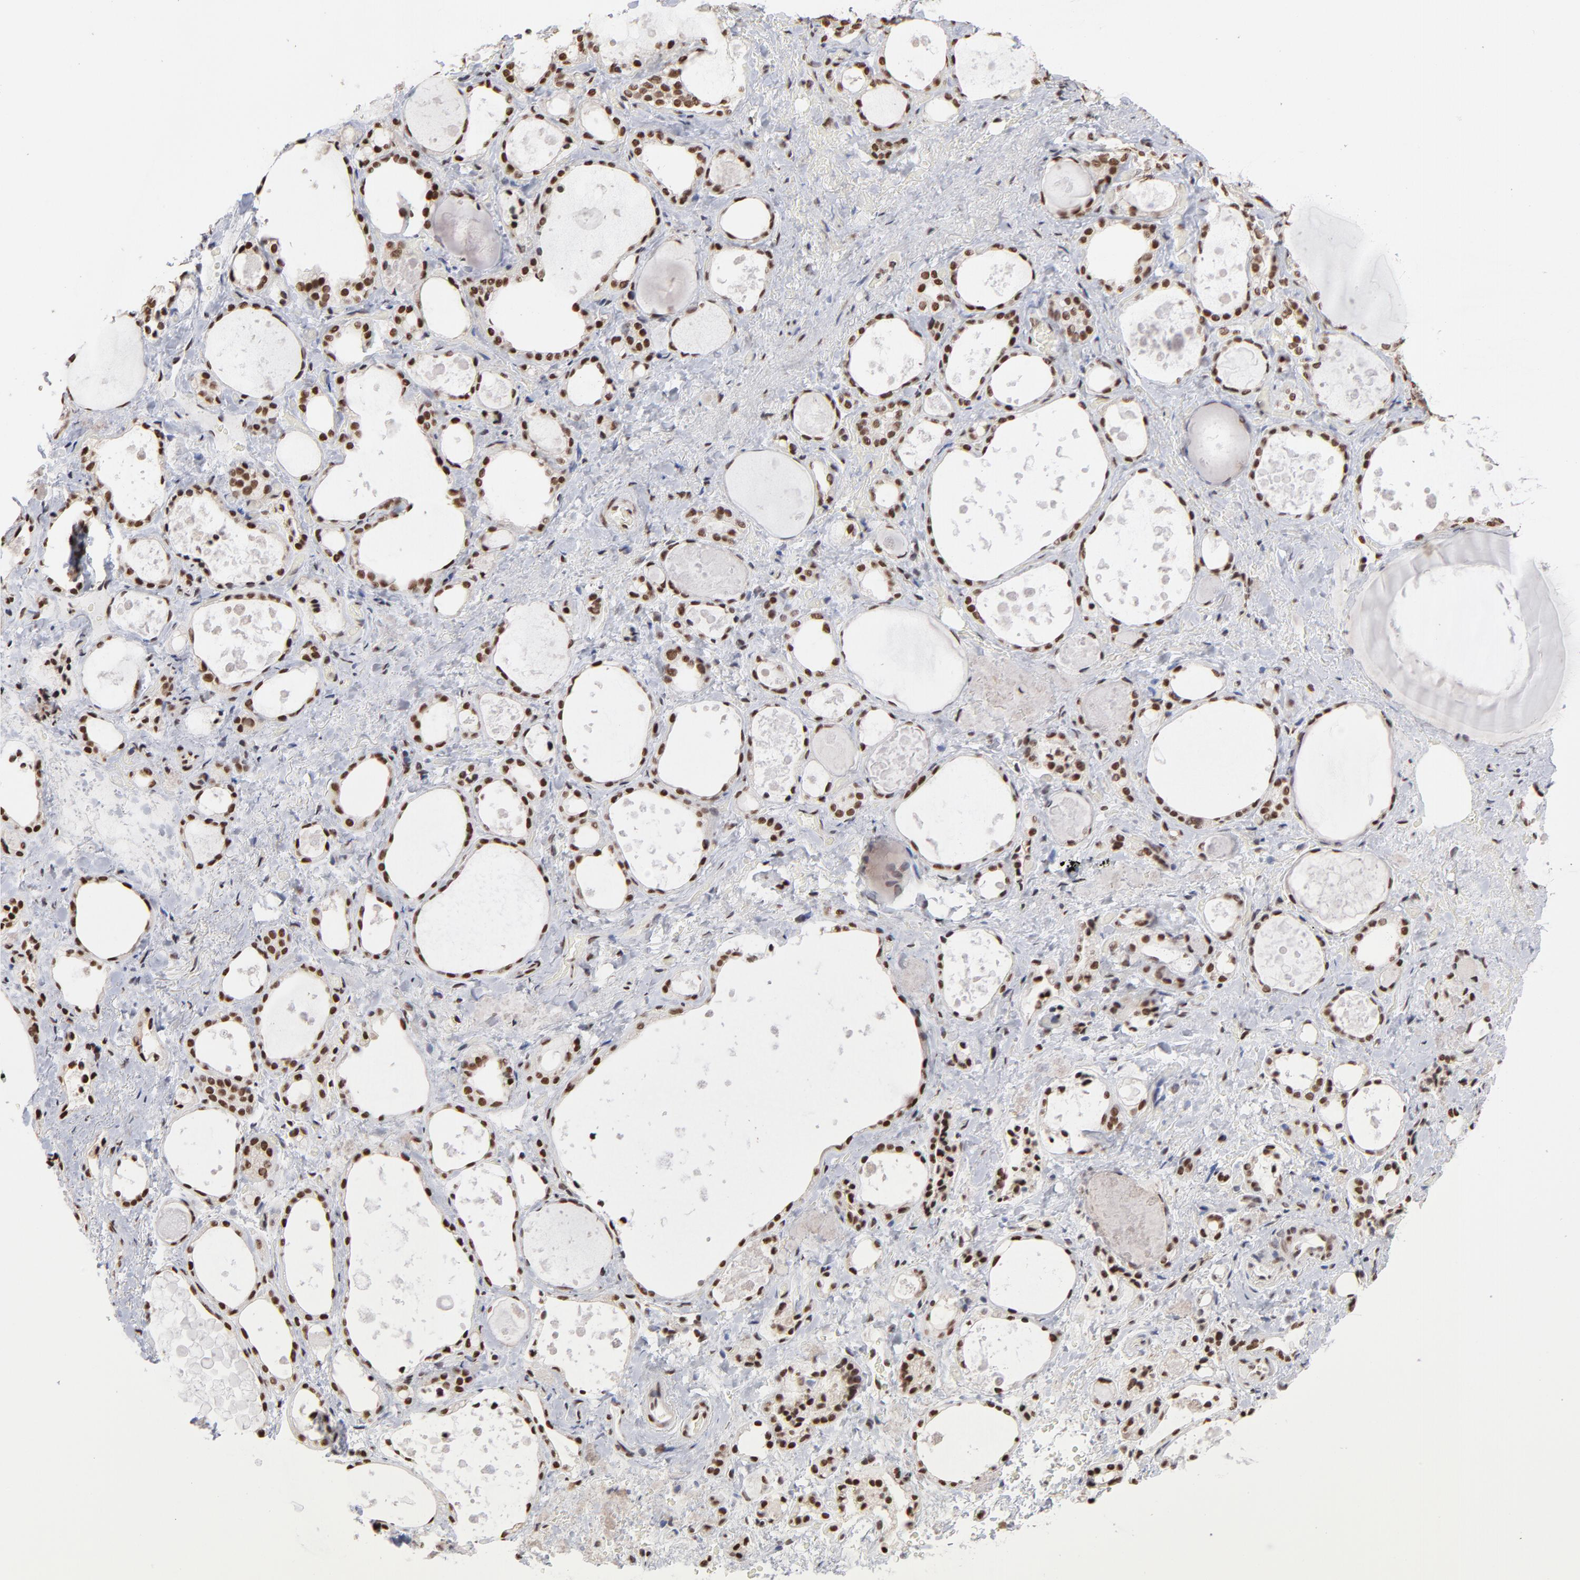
{"staining": {"intensity": "strong", "quantity": ">75%", "location": "nuclear"}, "tissue": "thyroid gland", "cell_type": "Glandular cells", "image_type": "normal", "snomed": [{"axis": "morphology", "description": "Normal tissue, NOS"}, {"axis": "topography", "description": "Thyroid gland"}], "caption": "This is an image of immunohistochemistry staining of benign thyroid gland, which shows strong expression in the nuclear of glandular cells.", "gene": "ZNF3", "patient": {"sex": "female", "age": 75}}